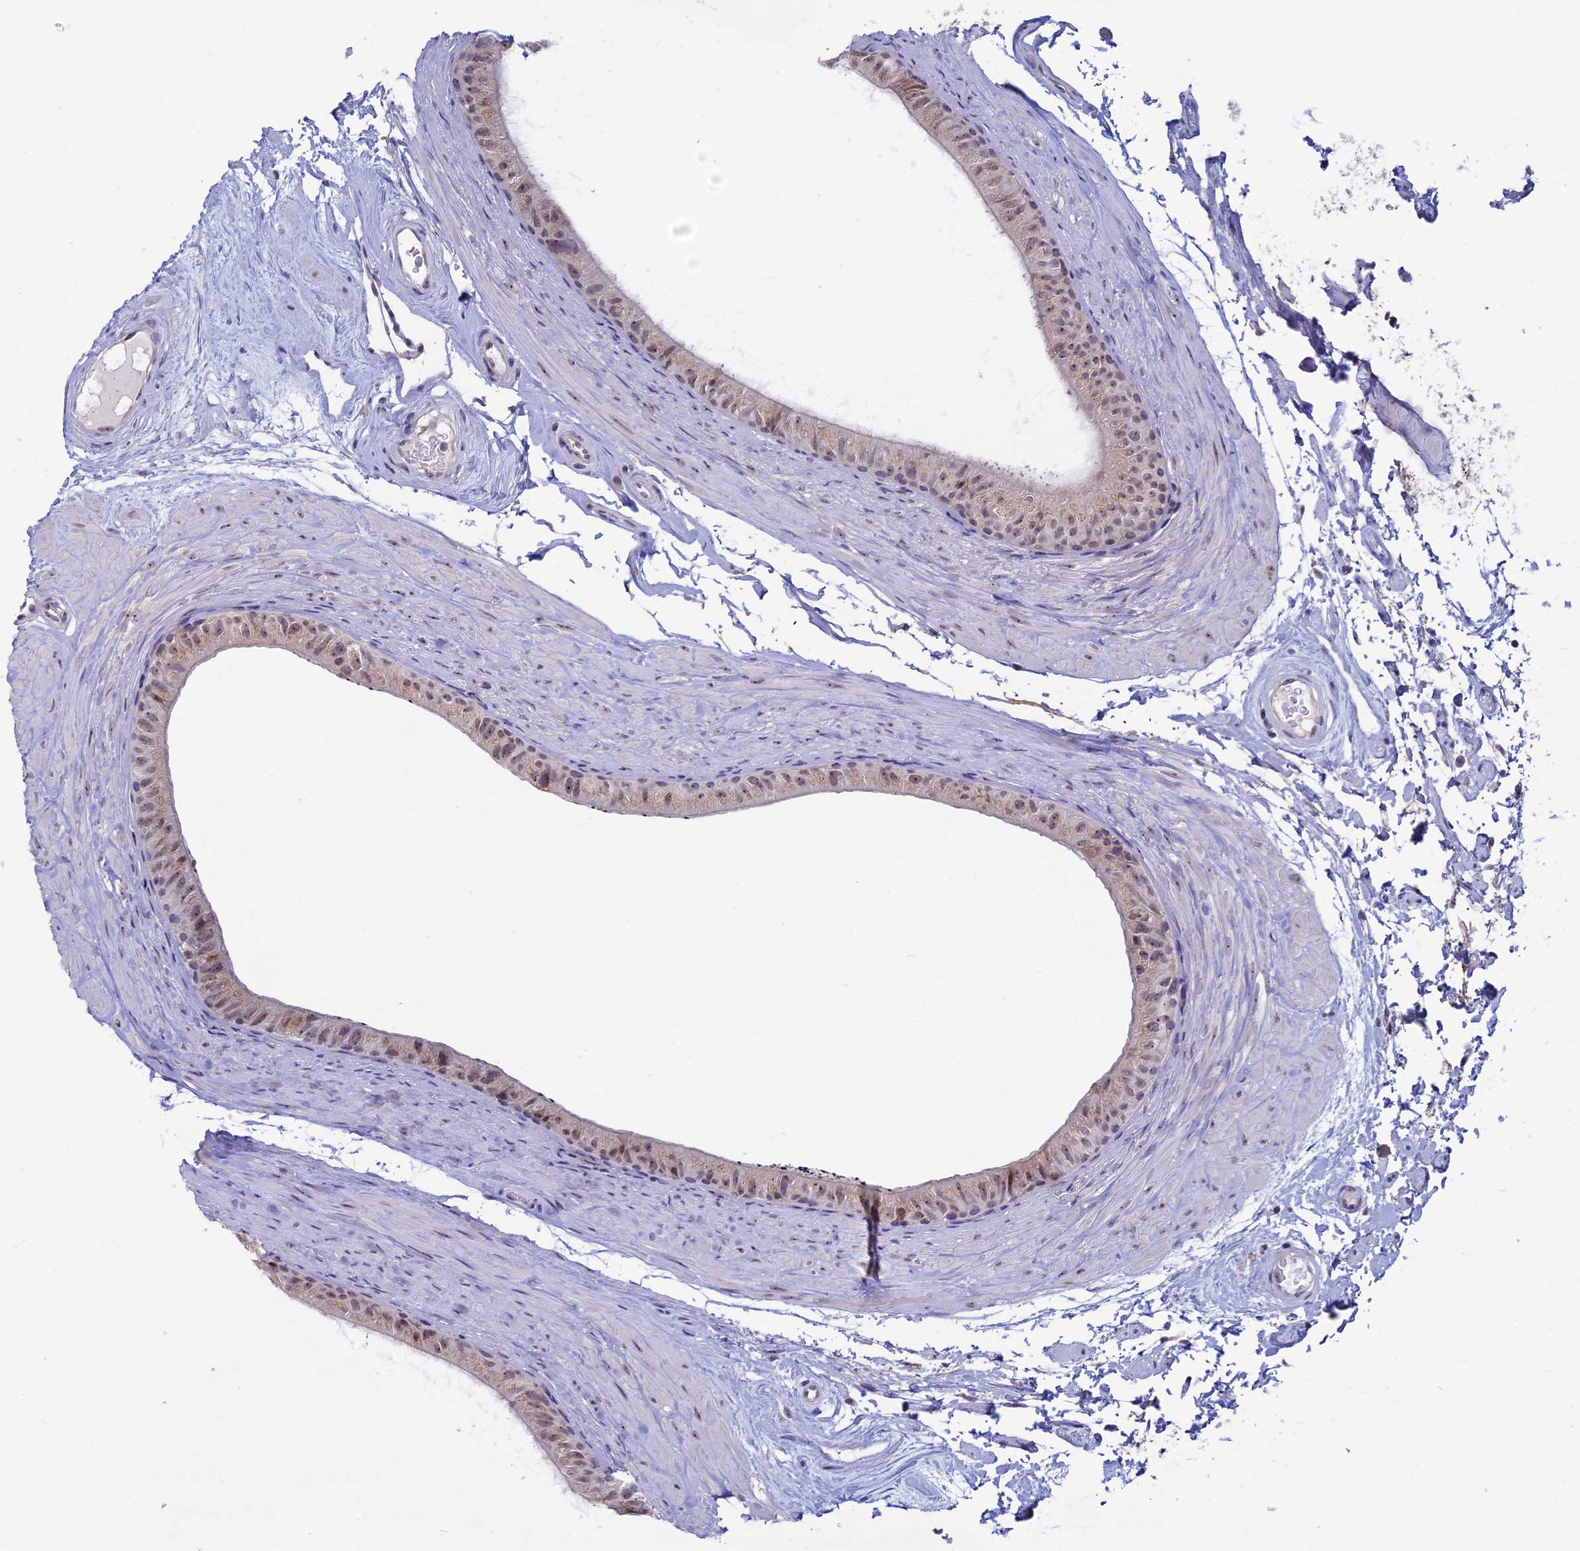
{"staining": {"intensity": "weak", "quantity": ">75%", "location": "nuclear"}, "tissue": "epididymis", "cell_type": "Glandular cells", "image_type": "normal", "snomed": [{"axis": "morphology", "description": "Normal tissue, NOS"}, {"axis": "topography", "description": "Epididymis"}], "caption": "Protein expression analysis of normal human epididymis reveals weak nuclear staining in about >75% of glandular cells. Using DAB (brown) and hematoxylin (blue) stains, captured at high magnification using brightfield microscopy.", "gene": "SPIRE1", "patient": {"sex": "male", "age": 45}}